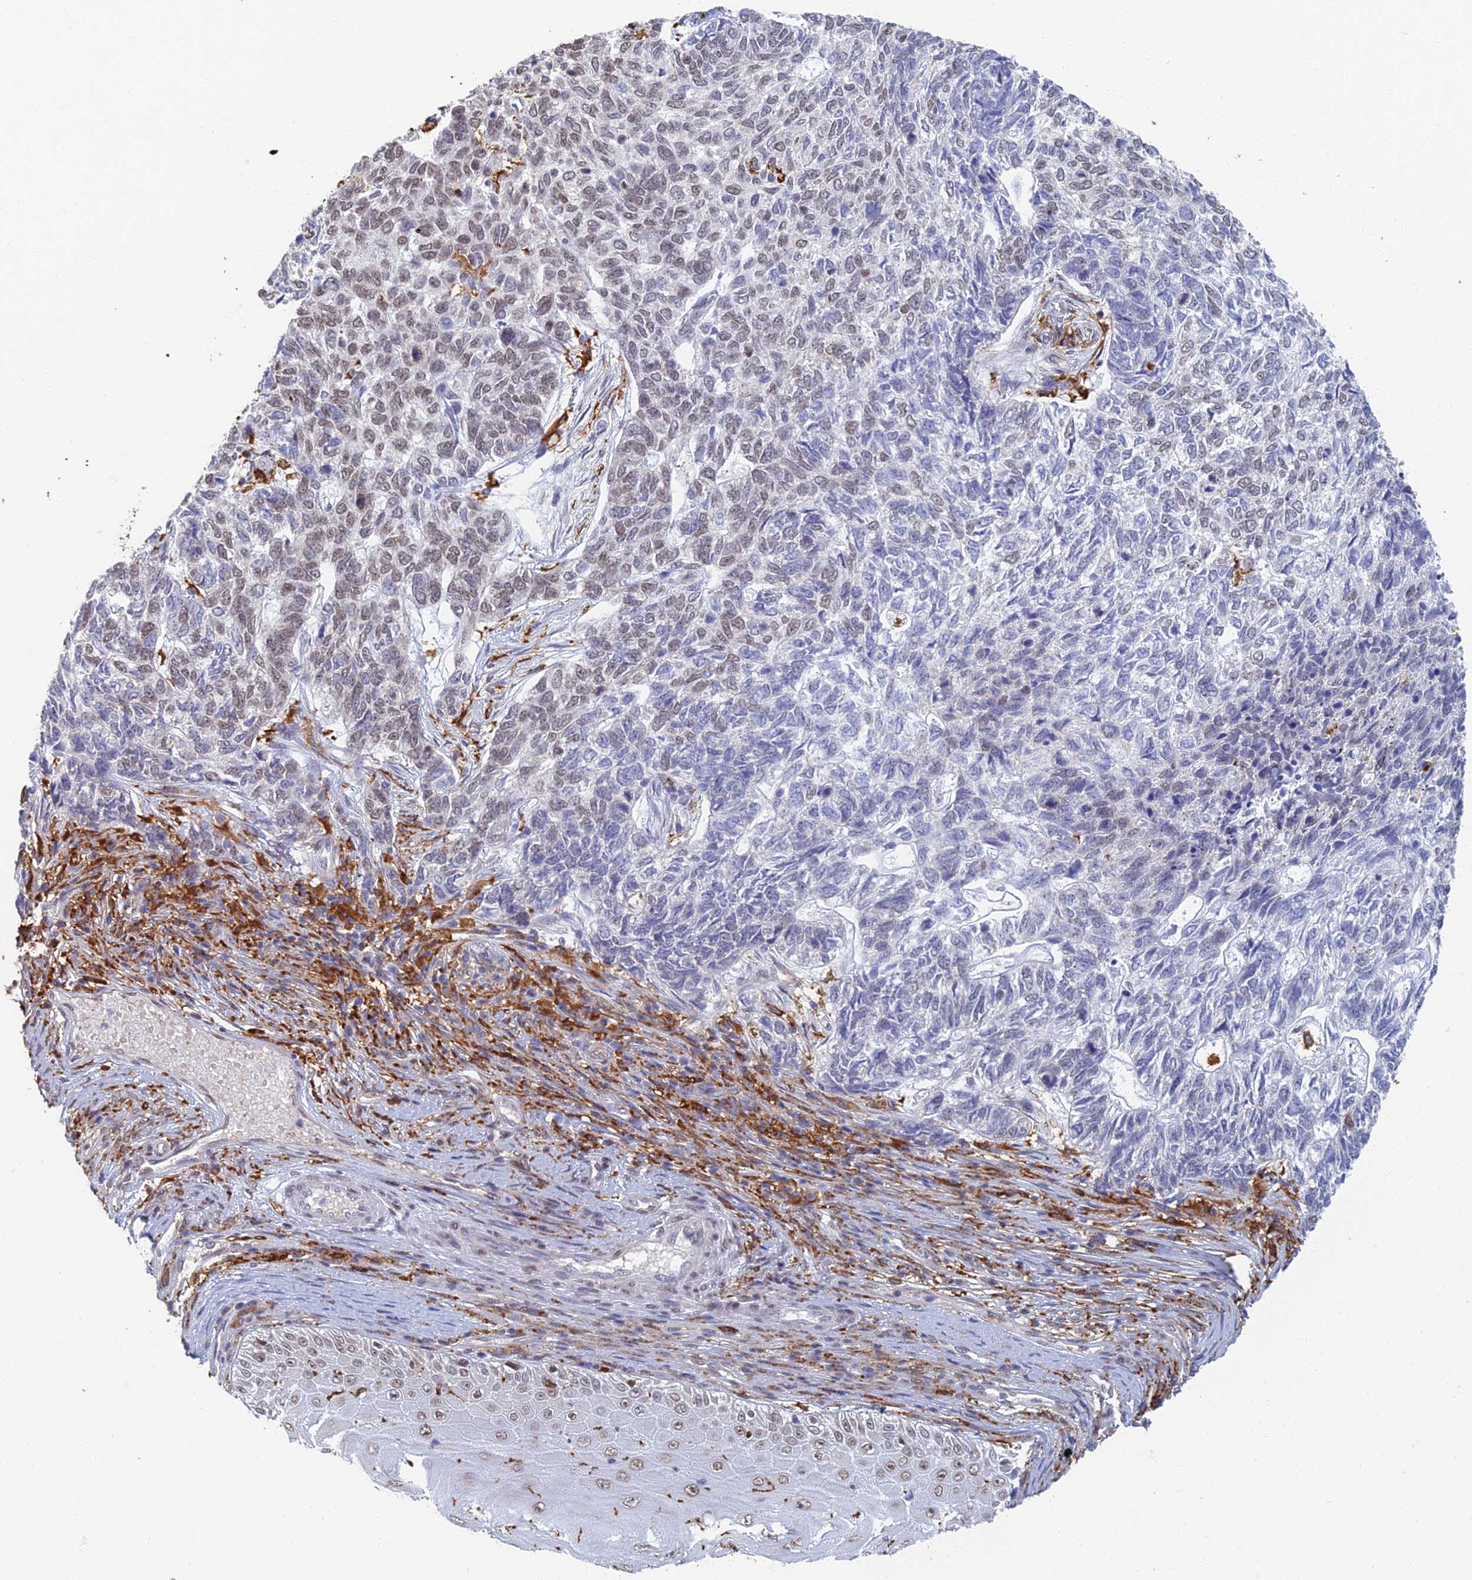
{"staining": {"intensity": "weak", "quantity": "<25%", "location": "nuclear"}, "tissue": "skin cancer", "cell_type": "Tumor cells", "image_type": "cancer", "snomed": [{"axis": "morphology", "description": "Basal cell carcinoma"}, {"axis": "topography", "description": "Skin"}], "caption": "A photomicrograph of human basal cell carcinoma (skin) is negative for staining in tumor cells.", "gene": "GPATCH1", "patient": {"sex": "female", "age": 65}}